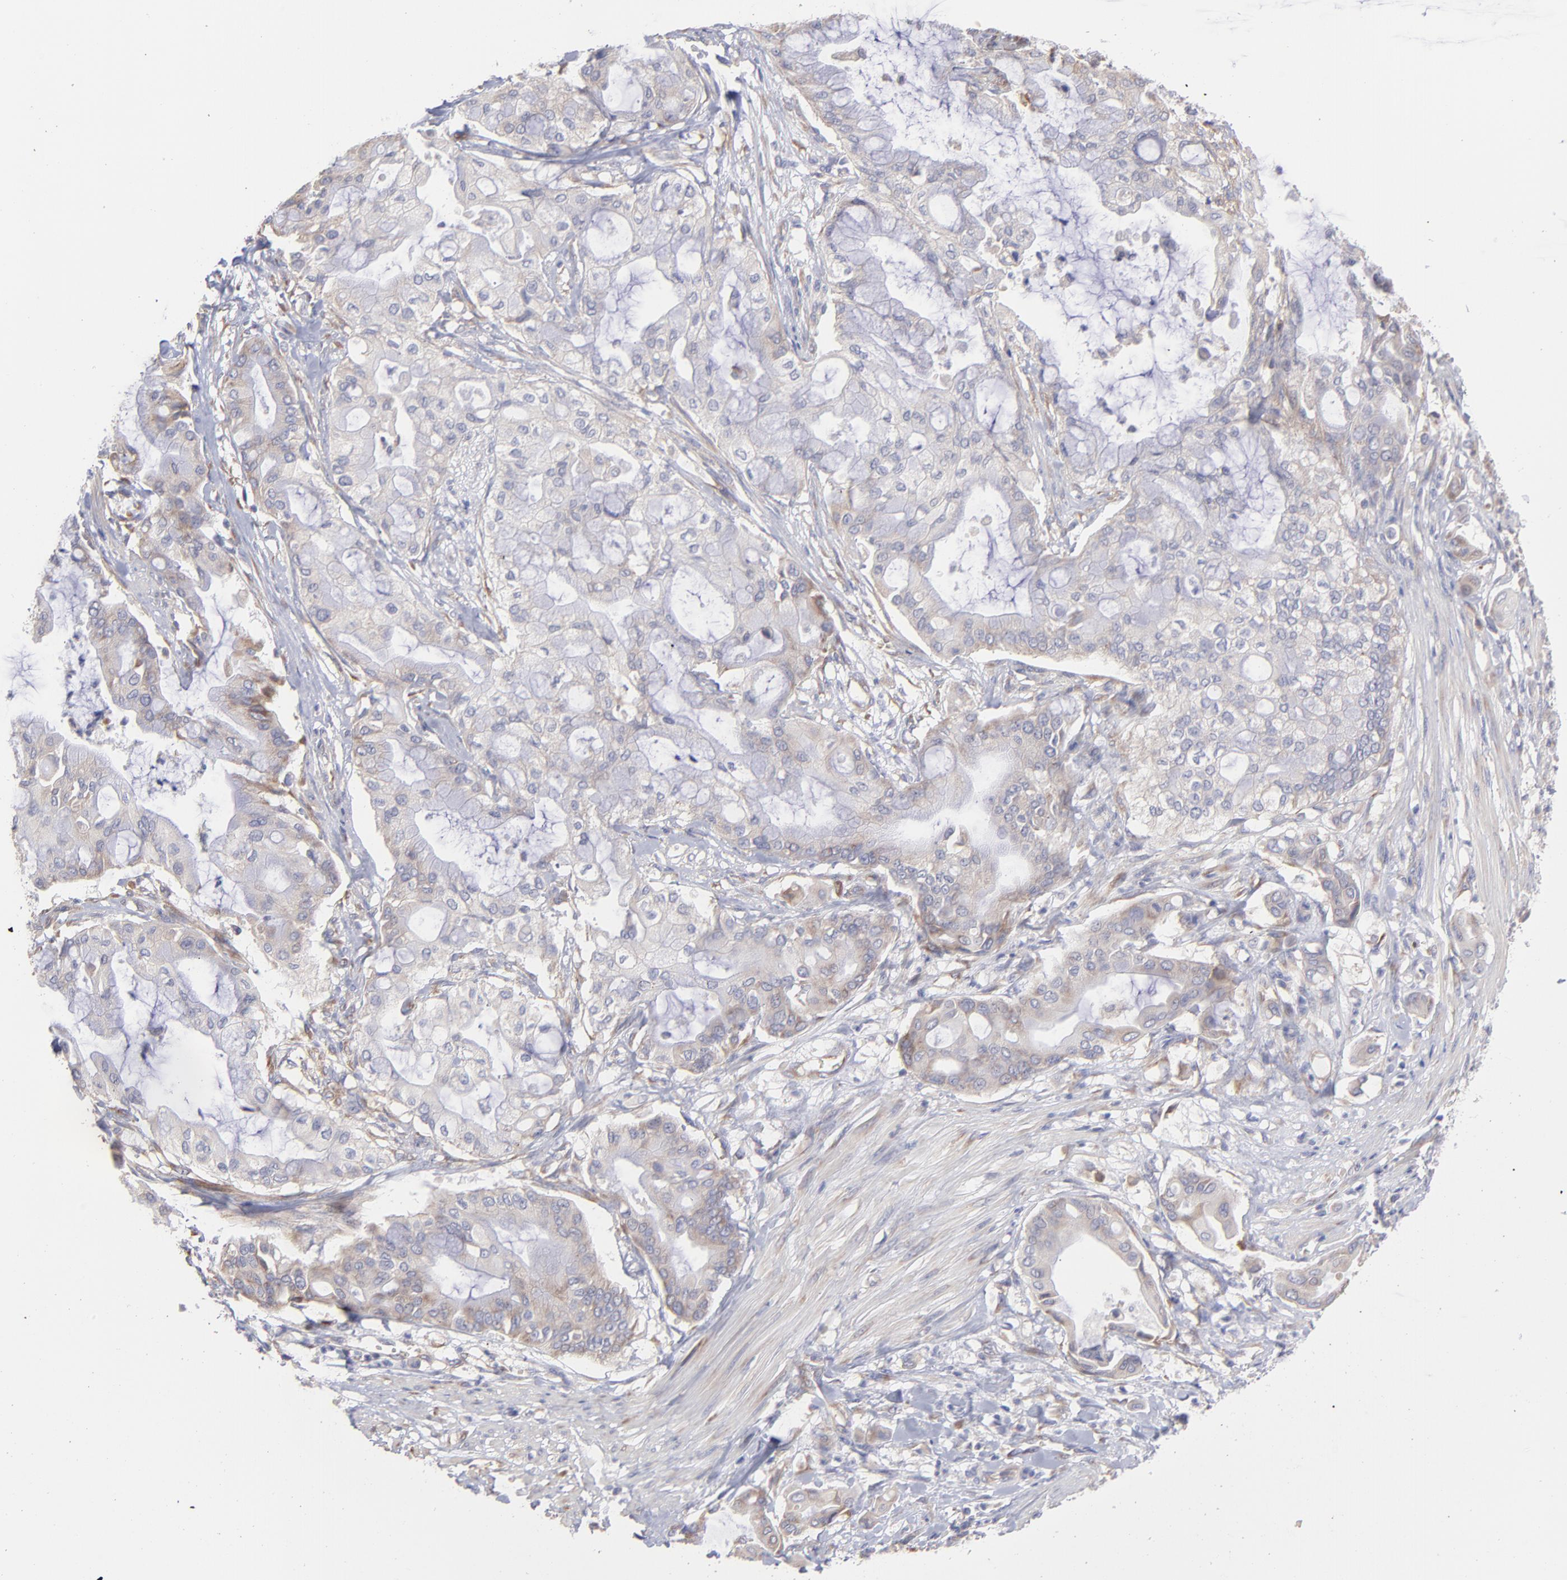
{"staining": {"intensity": "negative", "quantity": "none", "location": "none"}, "tissue": "pancreatic cancer", "cell_type": "Tumor cells", "image_type": "cancer", "snomed": [{"axis": "morphology", "description": "Adenocarcinoma, NOS"}, {"axis": "morphology", "description": "Adenocarcinoma, metastatic, NOS"}, {"axis": "topography", "description": "Lymph node"}, {"axis": "topography", "description": "Pancreas"}, {"axis": "topography", "description": "Duodenum"}], "caption": "High magnification brightfield microscopy of adenocarcinoma (pancreatic) stained with DAB (3,3'-diaminobenzidine) (brown) and counterstained with hematoxylin (blue): tumor cells show no significant staining. (Stains: DAB immunohistochemistry (IHC) with hematoxylin counter stain, Microscopy: brightfield microscopy at high magnification).", "gene": "RPLP0", "patient": {"sex": "female", "age": 64}}